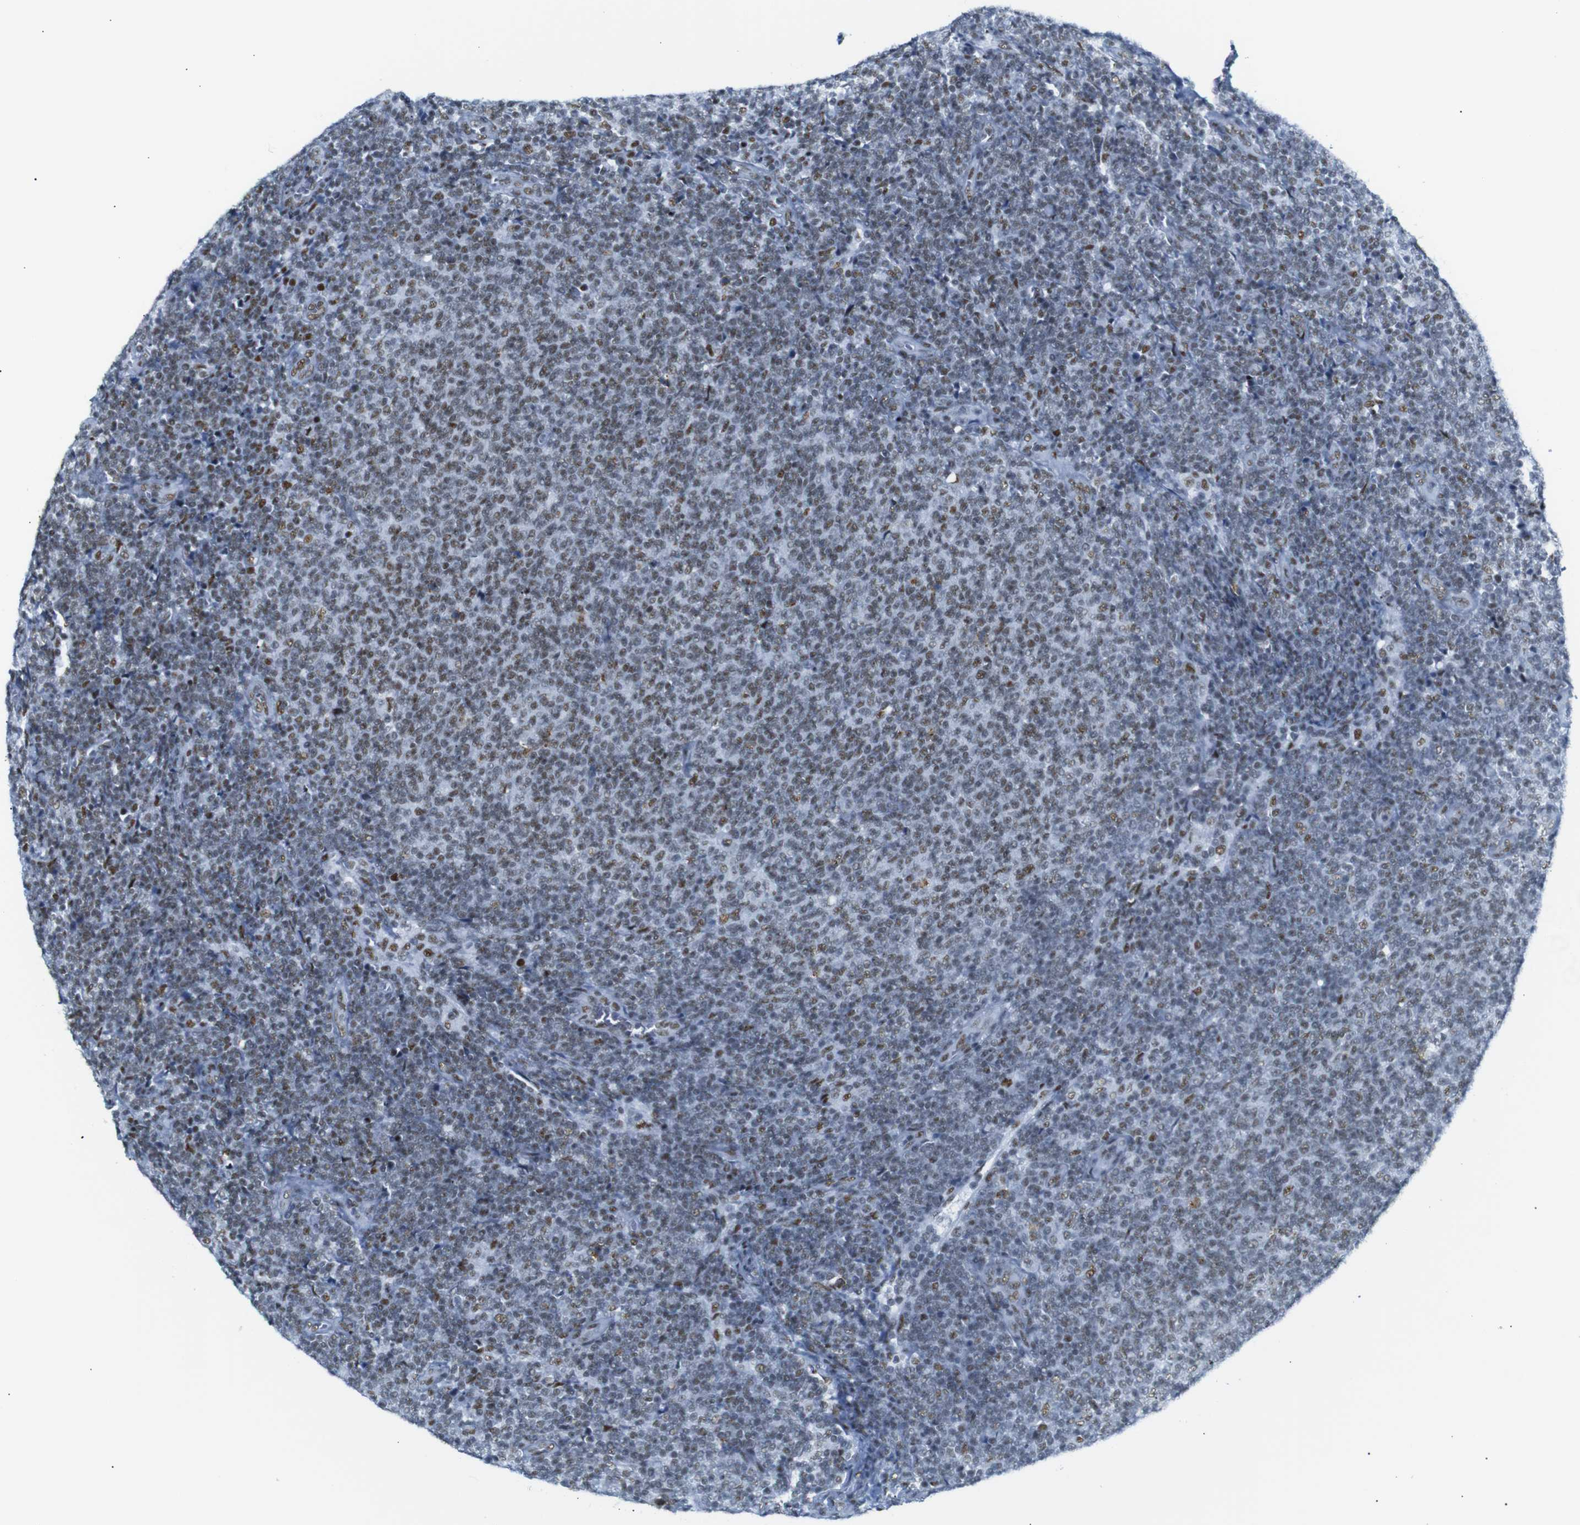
{"staining": {"intensity": "moderate", "quantity": "<25%", "location": "nuclear"}, "tissue": "lymphoma", "cell_type": "Tumor cells", "image_type": "cancer", "snomed": [{"axis": "morphology", "description": "Malignant lymphoma, non-Hodgkin's type, Low grade"}, {"axis": "topography", "description": "Lymph node"}], "caption": "A brown stain highlights moderate nuclear expression of a protein in human low-grade malignant lymphoma, non-Hodgkin's type tumor cells.", "gene": "TRA2B", "patient": {"sex": "male", "age": 66}}